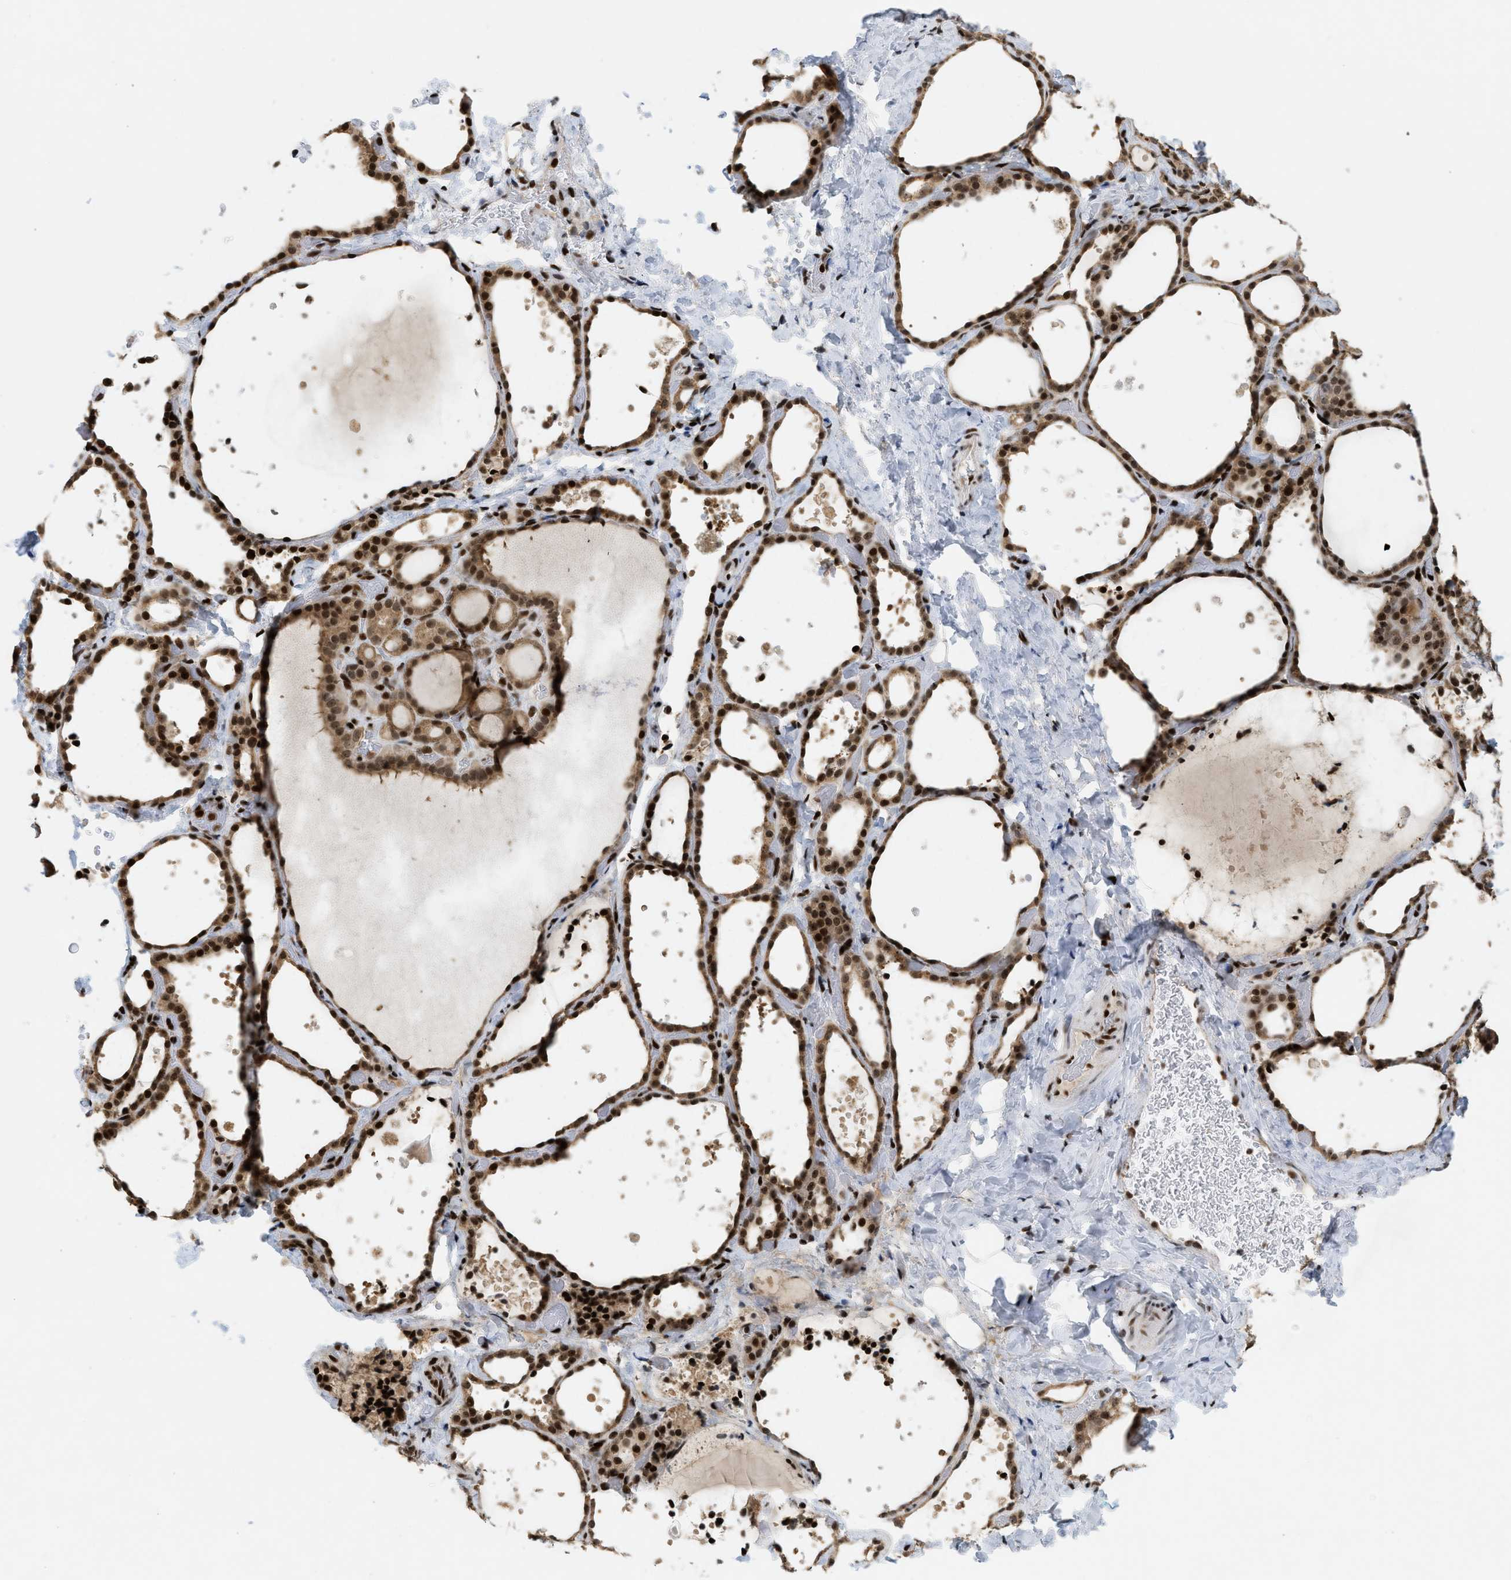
{"staining": {"intensity": "strong", "quantity": ">75%", "location": "cytoplasmic/membranous,nuclear"}, "tissue": "thyroid gland", "cell_type": "Glandular cells", "image_type": "normal", "snomed": [{"axis": "morphology", "description": "Normal tissue, NOS"}, {"axis": "topography", "description": "Thyroid gland"}], "caption": "Immunohistochemistry histopathology image of normal thyroid gland: thyroid gland stained using immunohistochemistry demonstrates high levels of strong protein expression localized specifically in the cytoplasmic/membranous,nuclear of glandular cells, appearing as a cytoplasmic/membranous,nuclear brown color.", "gene": "ZNF22", "patient": {"sex": "female", "age": 44}}